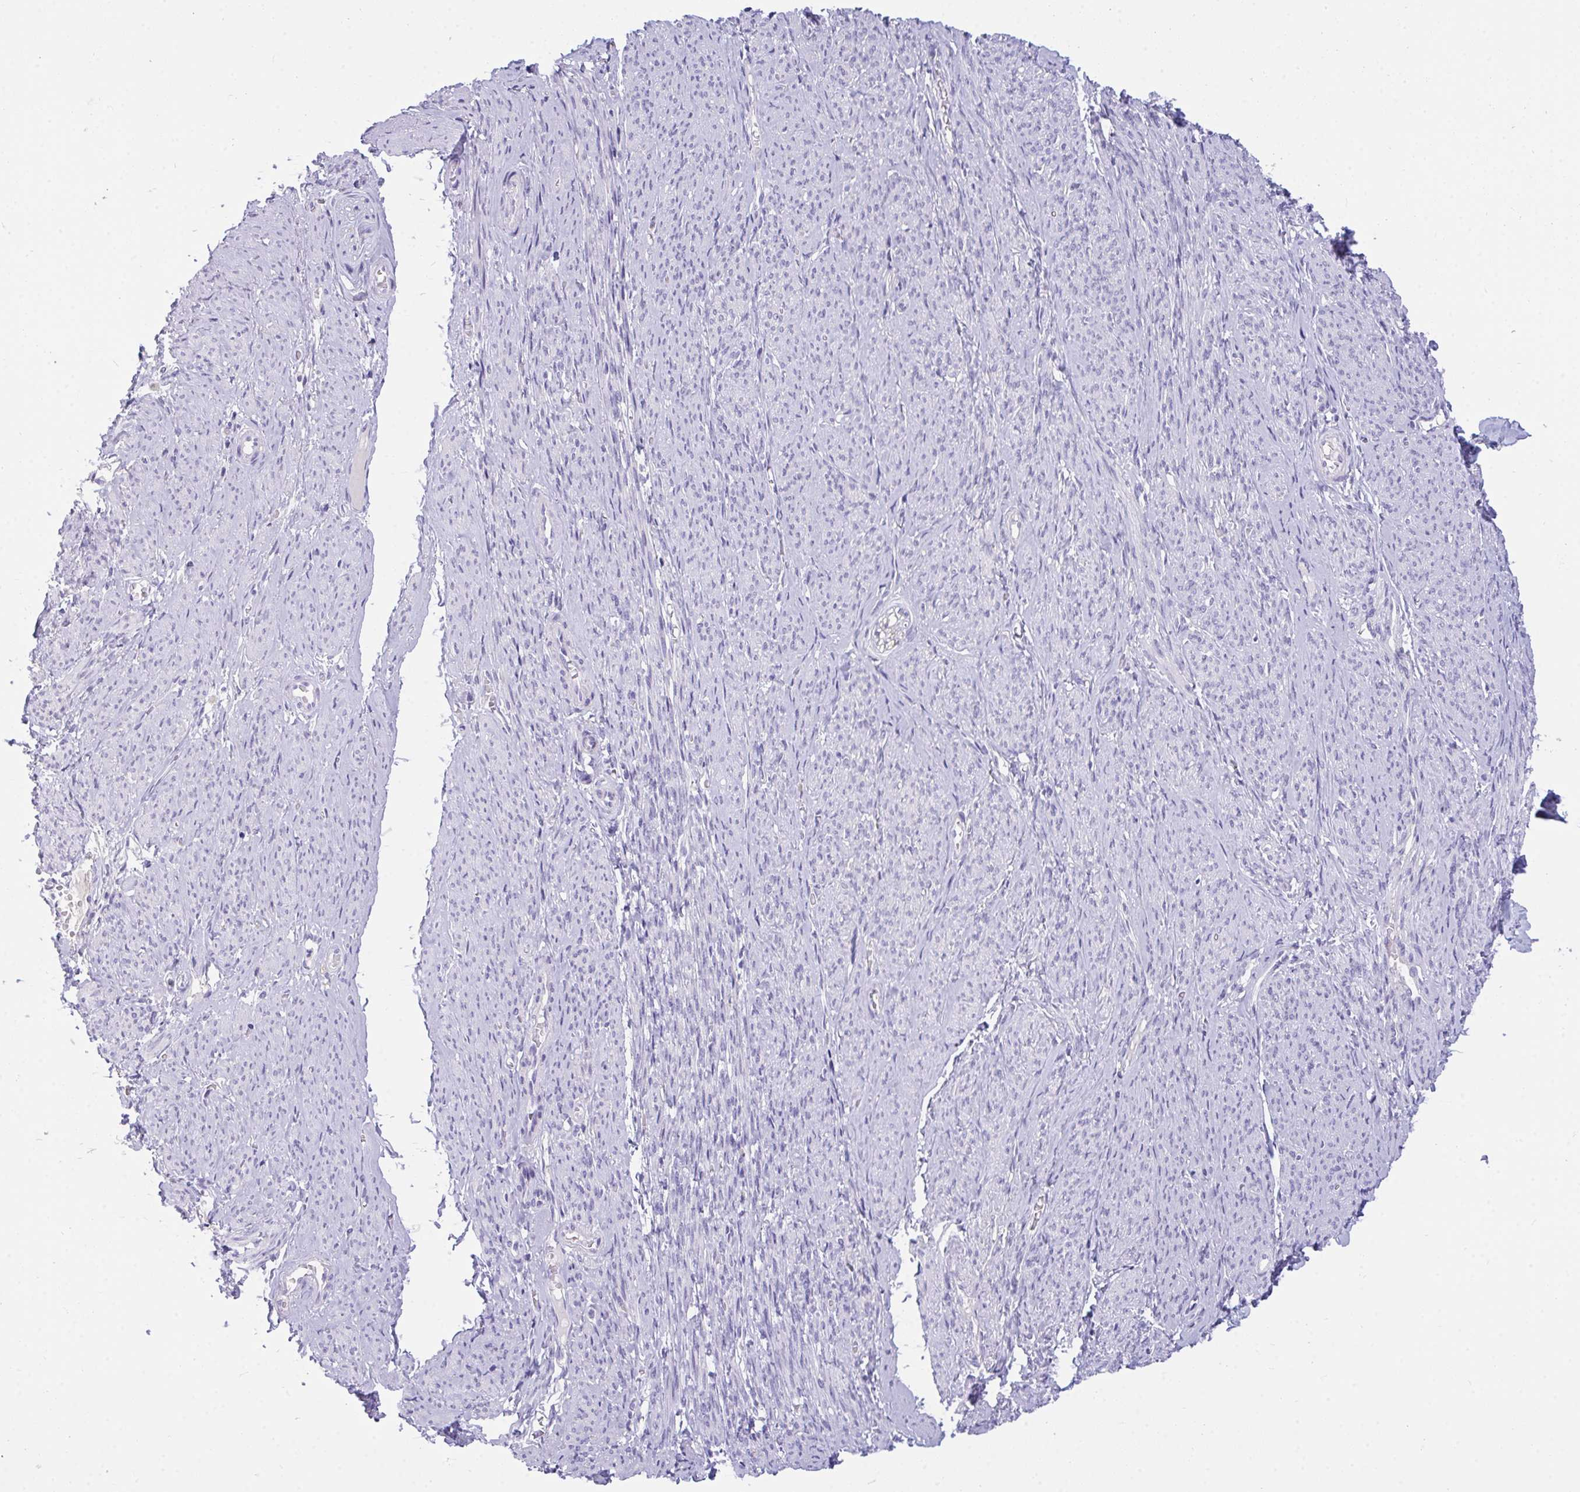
{"staining": {"intensity": "negative", "quantity": "none", "location": "none"}, "tissue": "smooth muscle", "cell_type": "Smooth muscle cells", "image_type": "normal", "snomed": [{"axis": "morphology", "description": "Normal tissue, NOS"}, {"axis": "topography", "description": "Smooth muscle"}], "caption": "DAB immunohistochemical staining of benign human smooth muscle shows no significant expression in smooth muscle cells. (DAB IHC visualized using brightfield microscopy, high magnification).", "gene": "SEMA6B", "patient": {"sex": "female", "age": 65}}